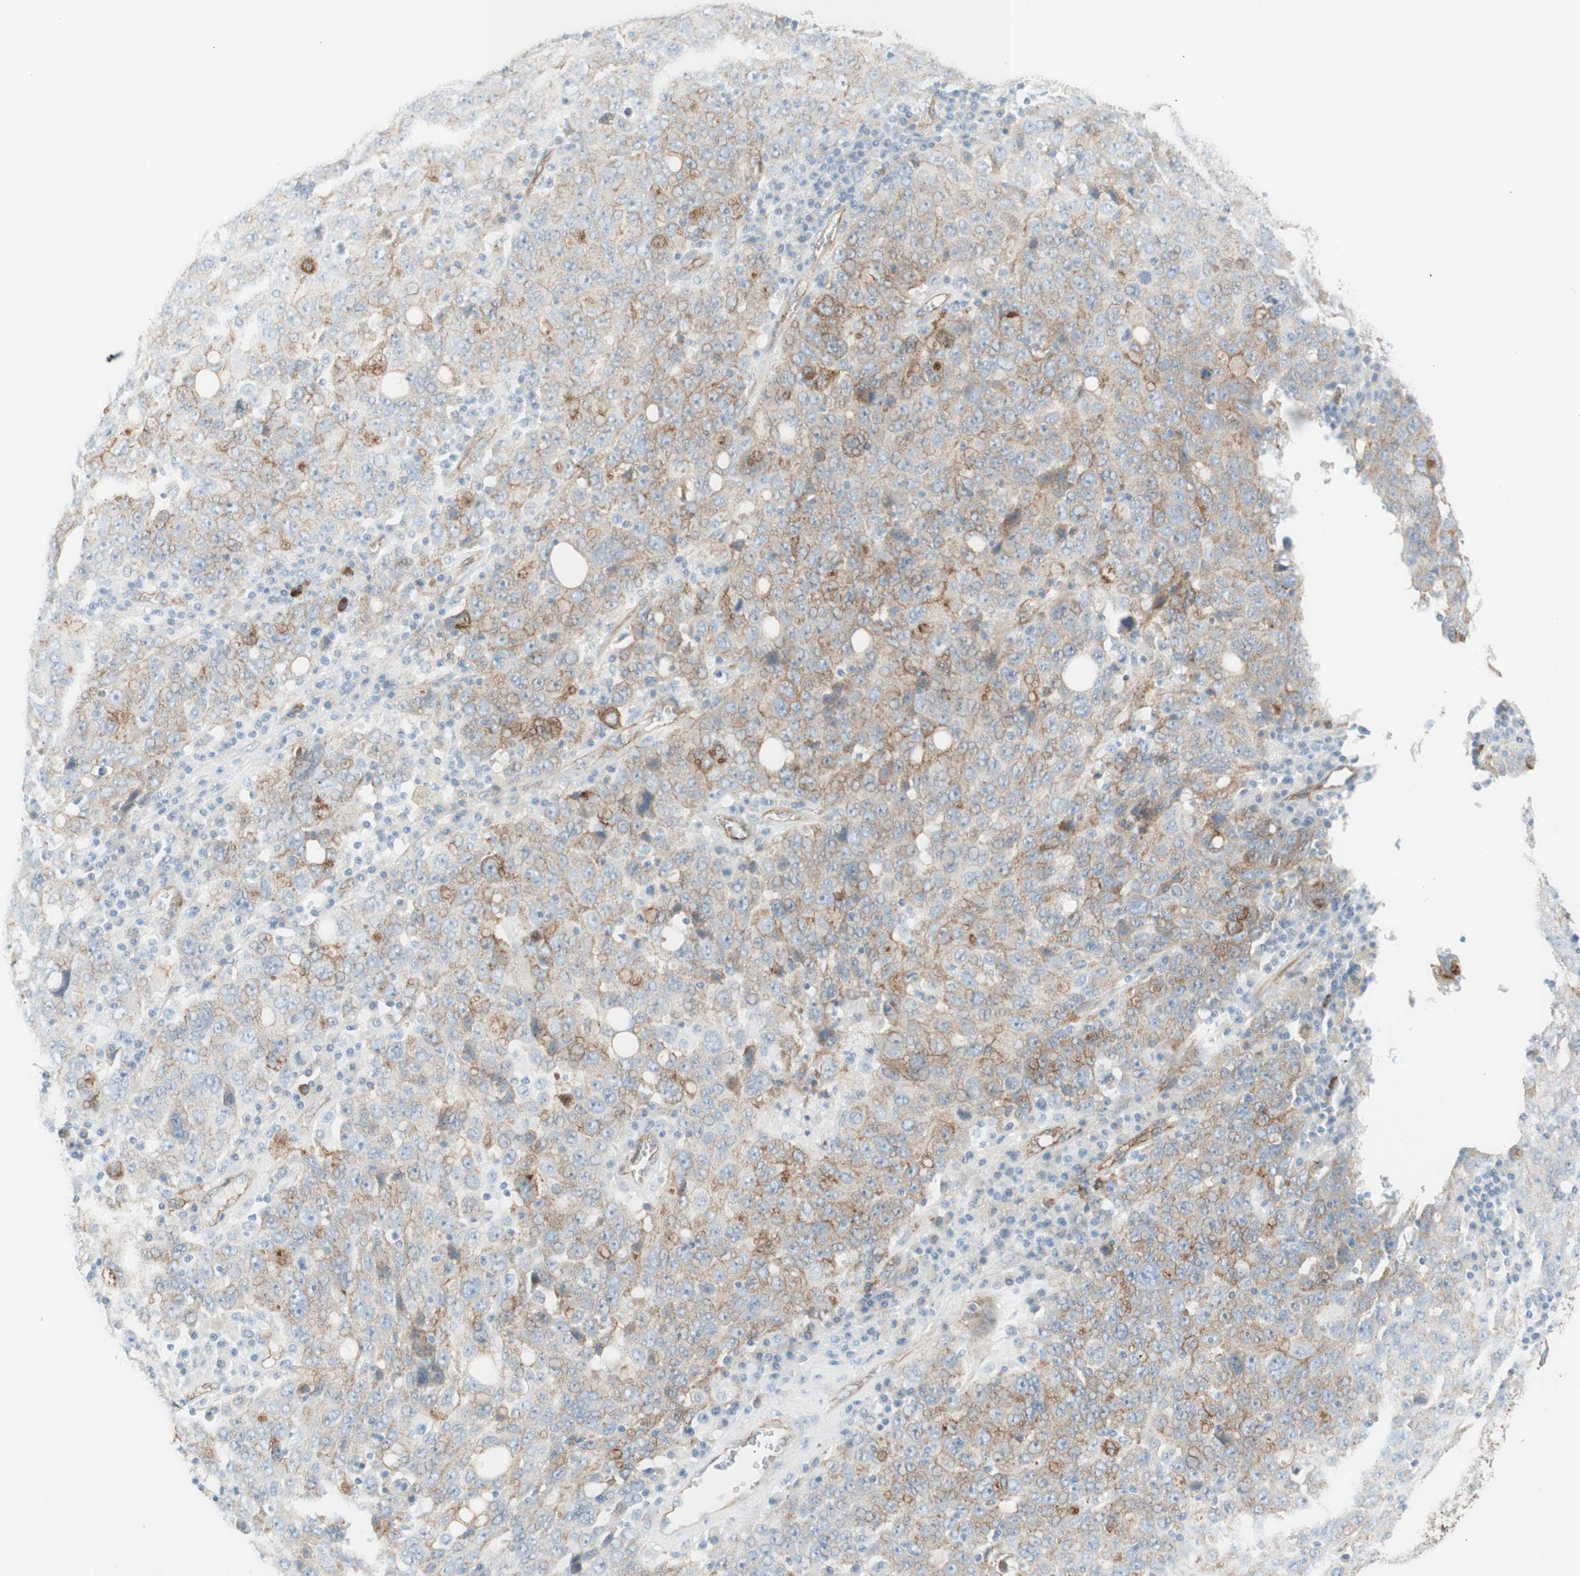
{"staining": {"intensity": "moderate", "quantity": "25%-75%", "location": "cytoplasmic/membranous"}, "tissue": "ovarian cancer", "cell_type": "Tumor cells", "image_type": "cancer", "snomed": [{"axis": "morphology", "description": "Carcinoma, endometroid"}, {"axis": "topography", "description": "Ovary"}], "caption": "Ovarian cancer (endometroid carcinoma) stained with a protein marker shows moderate staining in tumor cells.", "gene": "MYO6", "patient": {"sex": "female", "age": 62}}